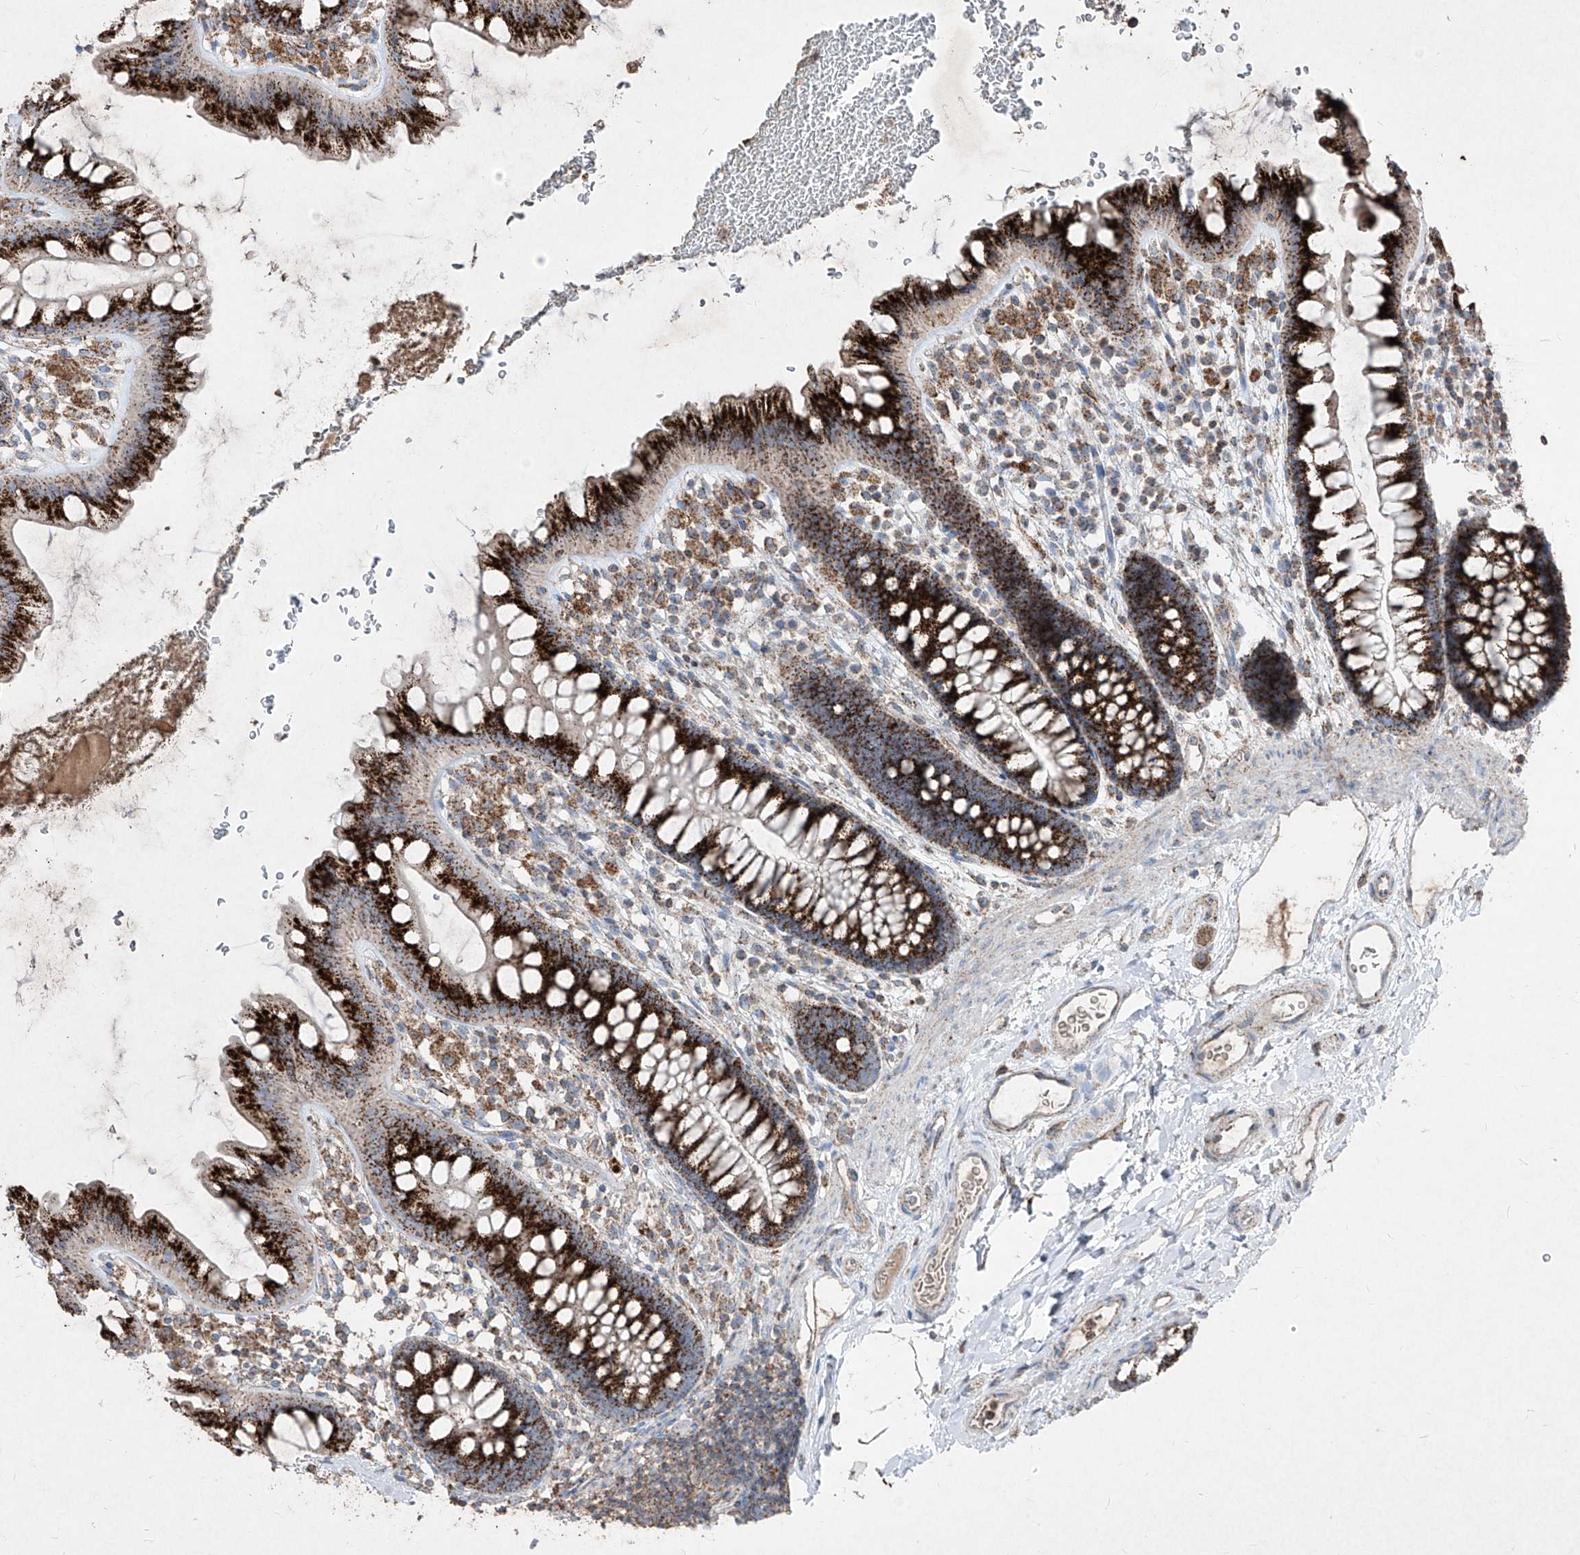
{"staining": {"intensity": "moderate", "quantity": ">75%", "location": "cytoplasmic/membranous"}, "tissue": "colon", "cell_type": "Endothelial cells", "image_type": "normal", "snomed": [{"axis": "morphology", "description": "Normal tissue, NOS"}, {"axis": "topography", "description": "Colon"}], "caption": "IHC micrograph of normal colon: human colon stained using IHC demonstrates medium levels of moderate protein expression localized specifically in the cytoplasmic/membranous of endothelial cells, appearing as a cytoplasmic/membranous brown color.", "gene": "ABCD3", "patient": {"sex": "female", "age": 62}}